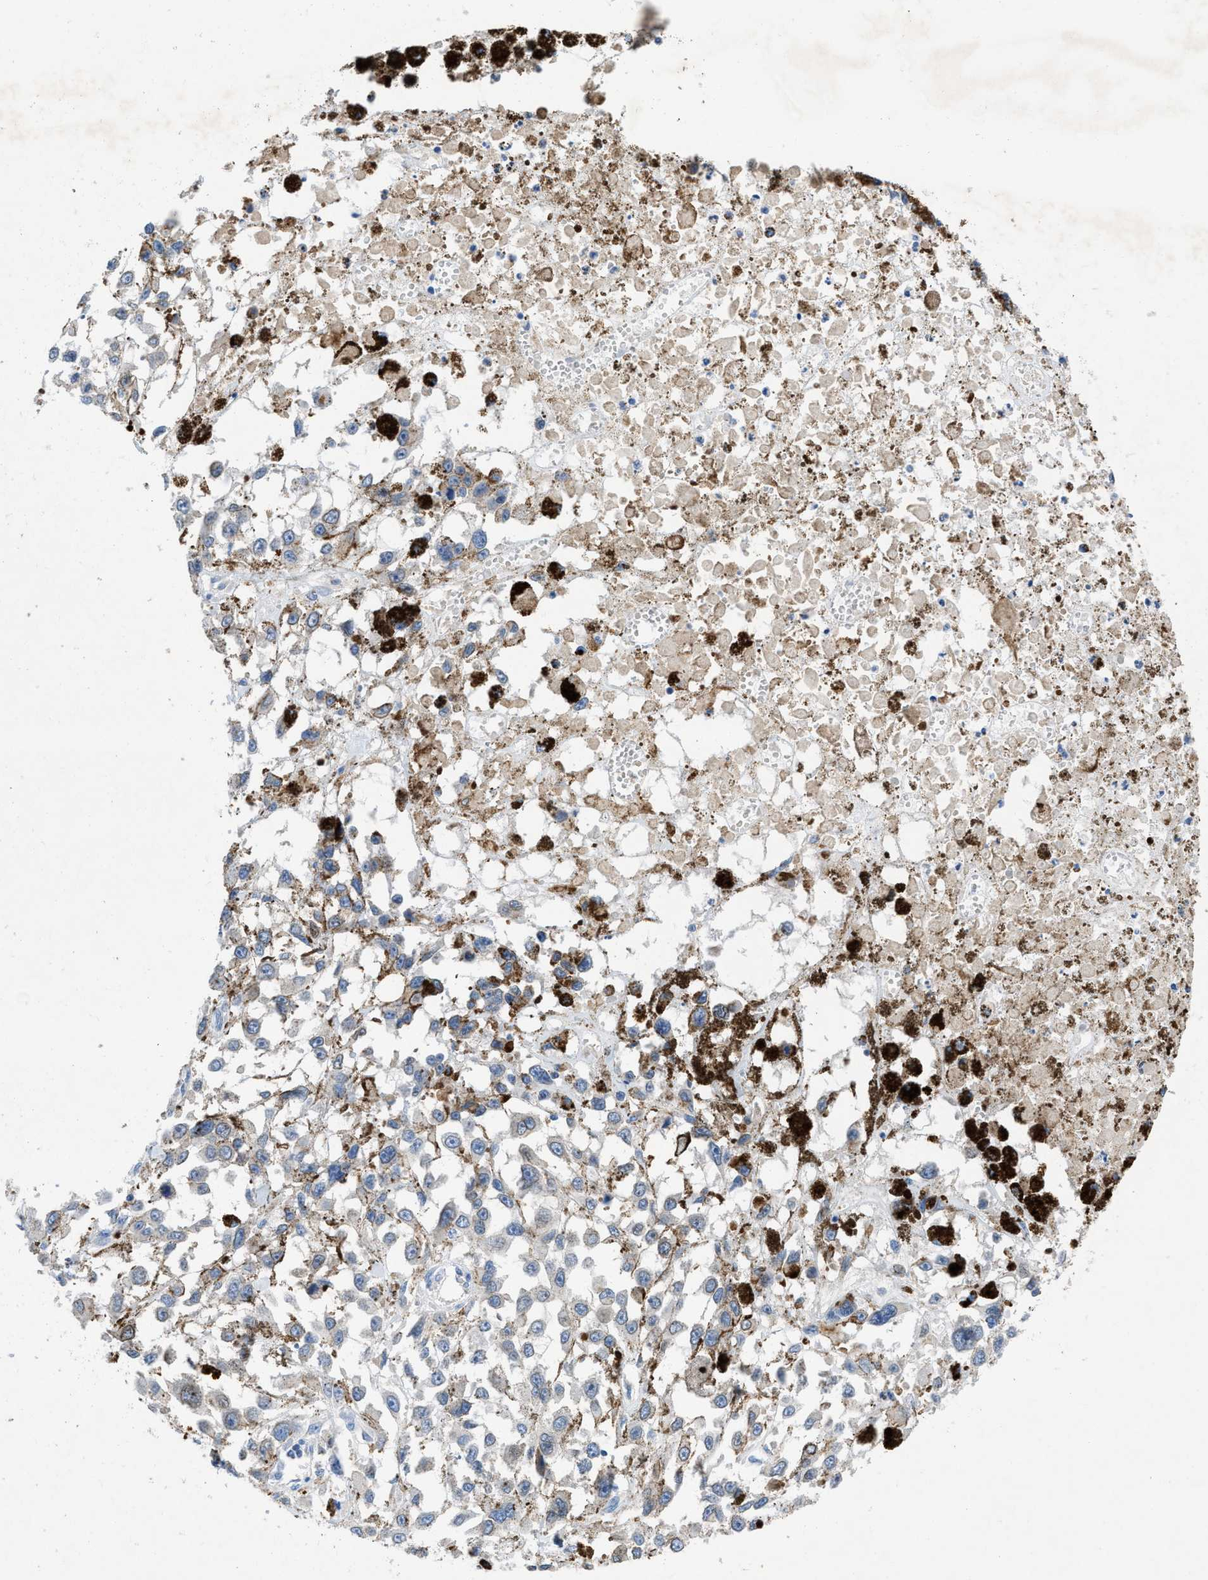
{"staining": {"intensity": "negative", "quantity": "none", "location": "none"}, "tissue": "melanoma", "cell_type": "Tumor cells", "image_type": "cancer", "snomed": [{"axis": "morphology", "description": "Malignant melanoma, Metastatic site"}, {"axis": "topography", "description": "Lymph node"}], "caption": "High magnification brightfield microscopy of malignant melanoma (metastatic site) stained with DAB (brown) and counterstained with hematoxylin (blue): tumor cells show no significant positivity. (DAB (3,3'-diaminobenzidine) immunohistochemistry visualized using brightfield microscopy, high magnification).", "gene": "TMEM248", "patient": {"sex": "male", "age": 59}}